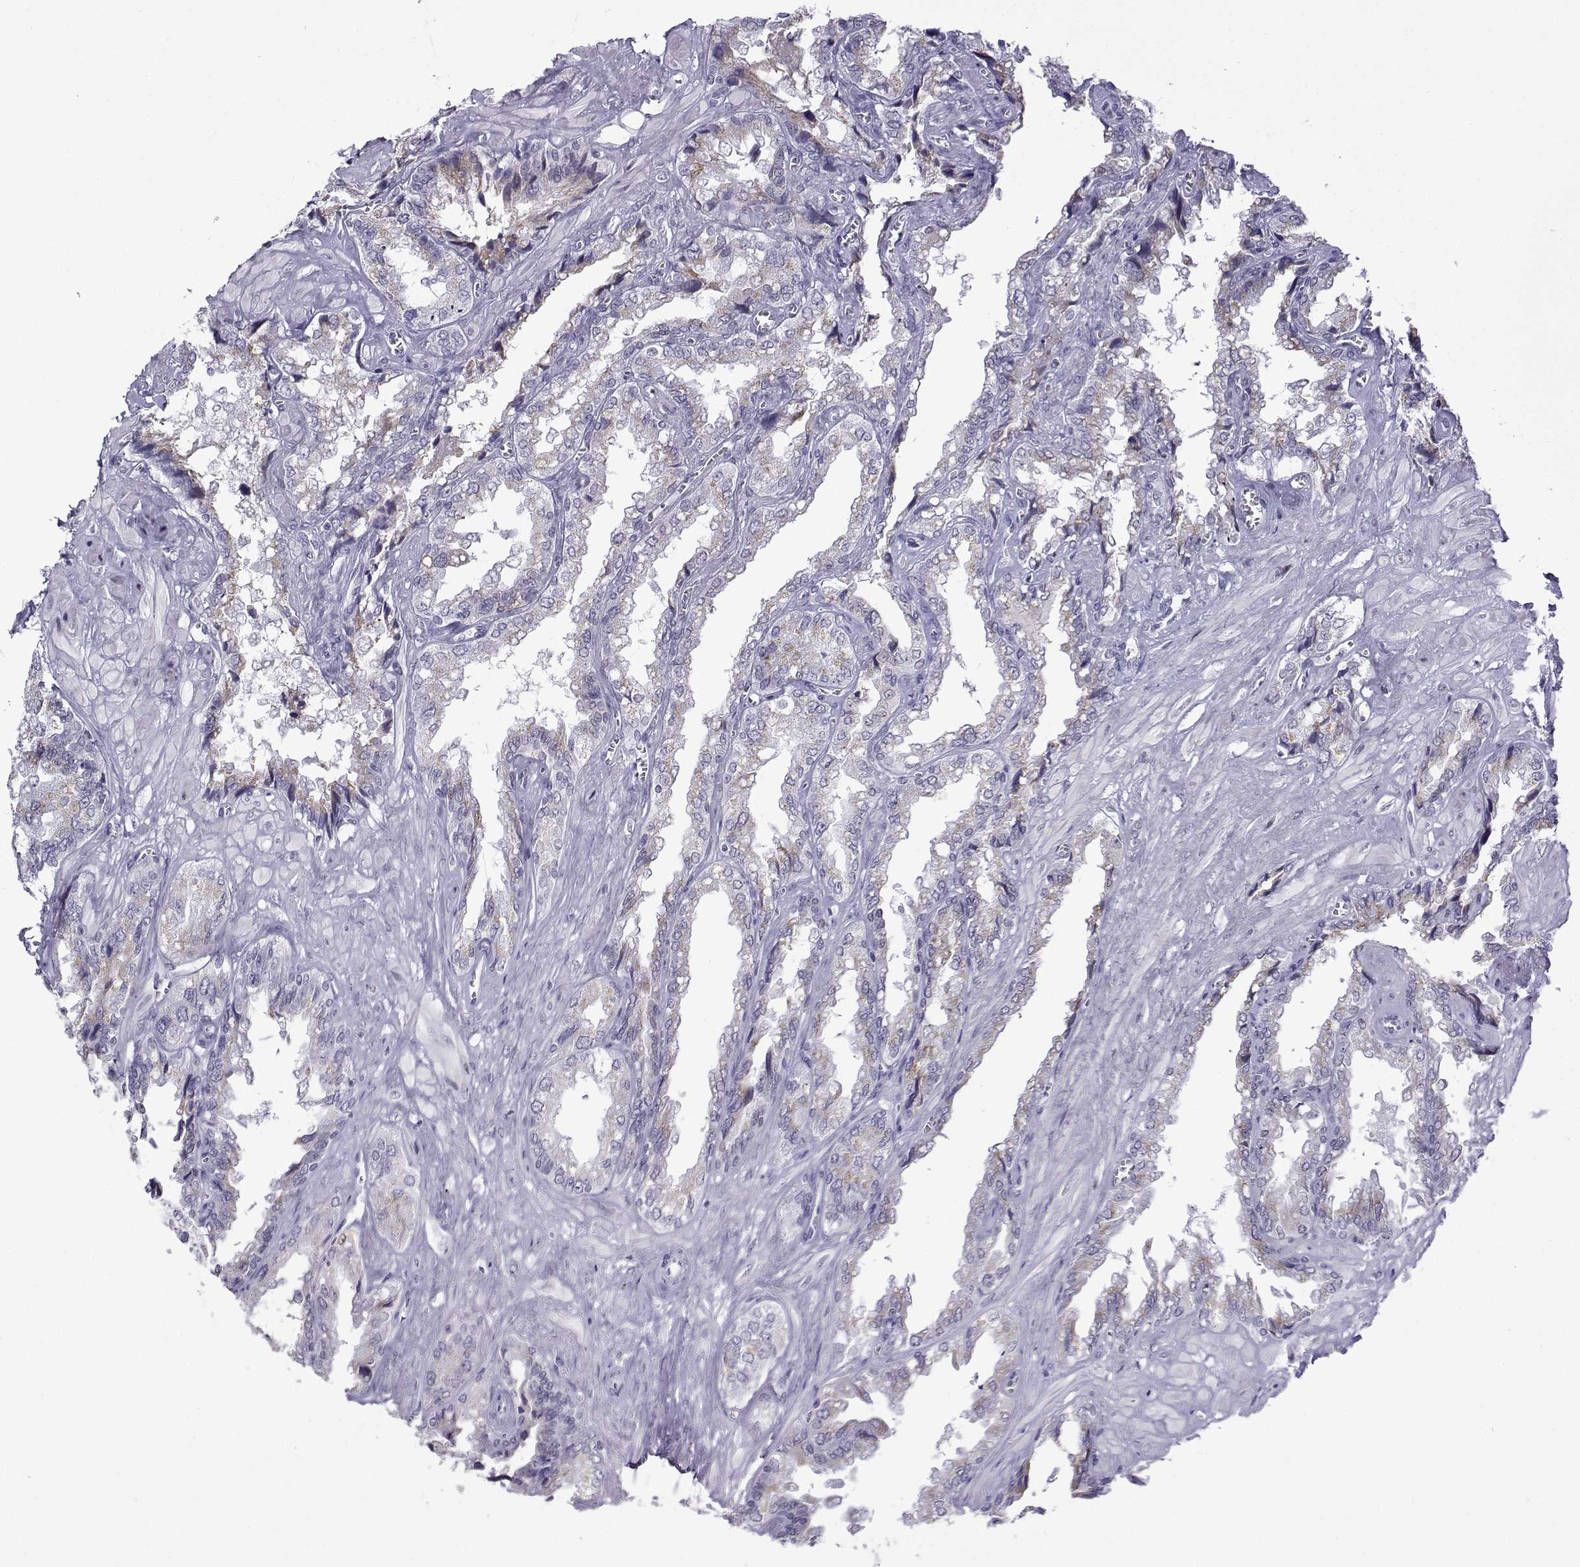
{"staining": {"intensity": "moderate", "quantity": "<25%", "location": "cytoplasmic/membranous"}, "tissue": "seminal vesicle", "cell_type": "Glandular cells", "image_type": "normal", "snomed": [{"axis": "morphology", "description": "Normal tissue, NOS"}, {"axis": "topography", "description": "Seminal veicle"}], "caption": "Seminal vesicle stained with DAB (3,3'-diaminobenzidine) IHC exhibits low levels of moderate cytoplasmic/membranous staining in approximately <25% of glandular cells.", "gene": "HTR7", "patient": {"sex": "male", "age": 67}}